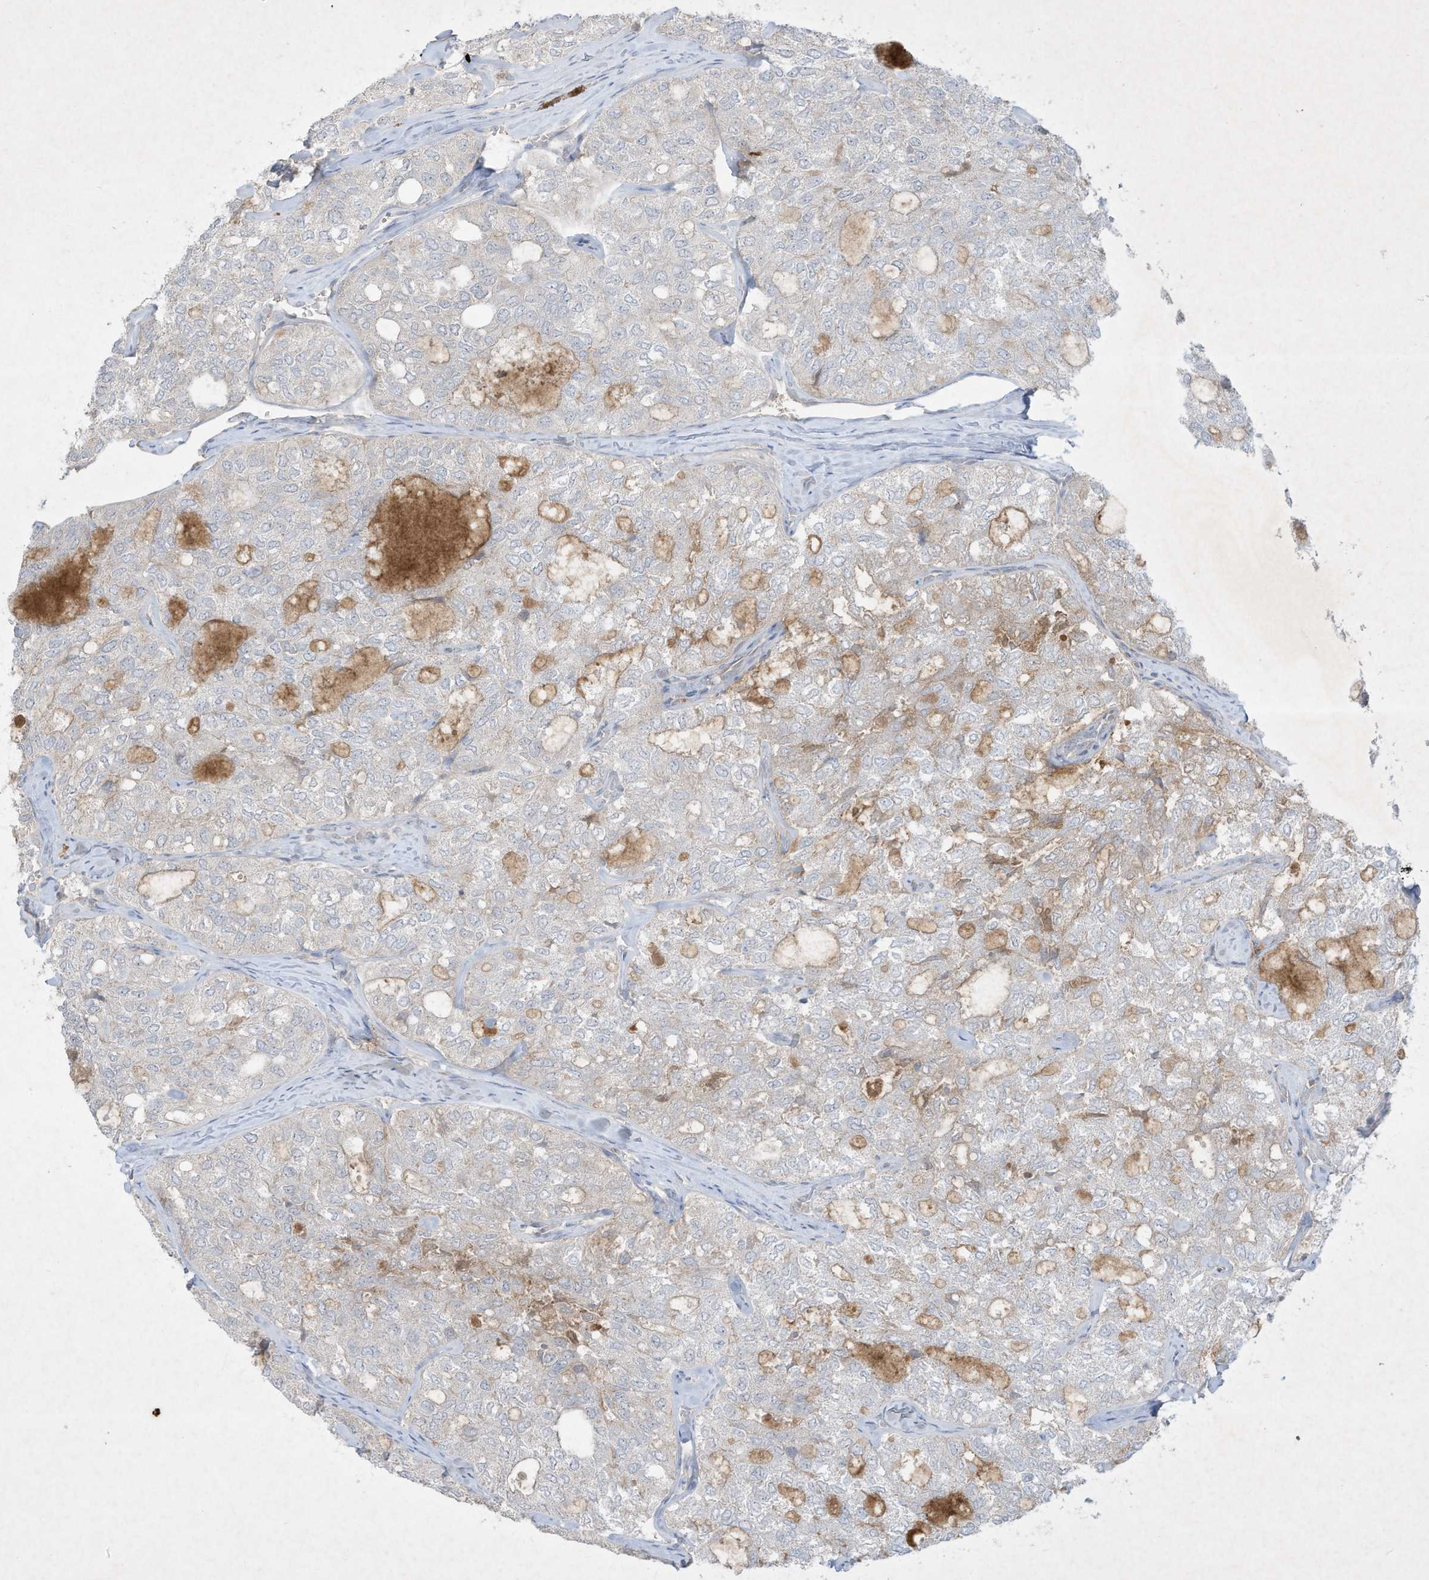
{"staining": {"intensity": "weak", "quantity": "25%-75%", "location": "cytoplasmic/membranous"}, "tissue": "thyroid cancer", "cell_type": "Tumor cells", "image_type": "cancer", "snomed": [{"axis": "morphology", "description": "Follicular adenoma carcinoma, NOS"}, {"axis": "topography", "description": "Thyroid gland"}], "caption": "Tumor cells demonstrate weak cytoplasmic/membranous positivity in about 25%-75% of cells in thyroid cancer (follicular adenoma carcinoma).", "gene": "FETUB", "patient": {"sex": "male", "age": 75}}